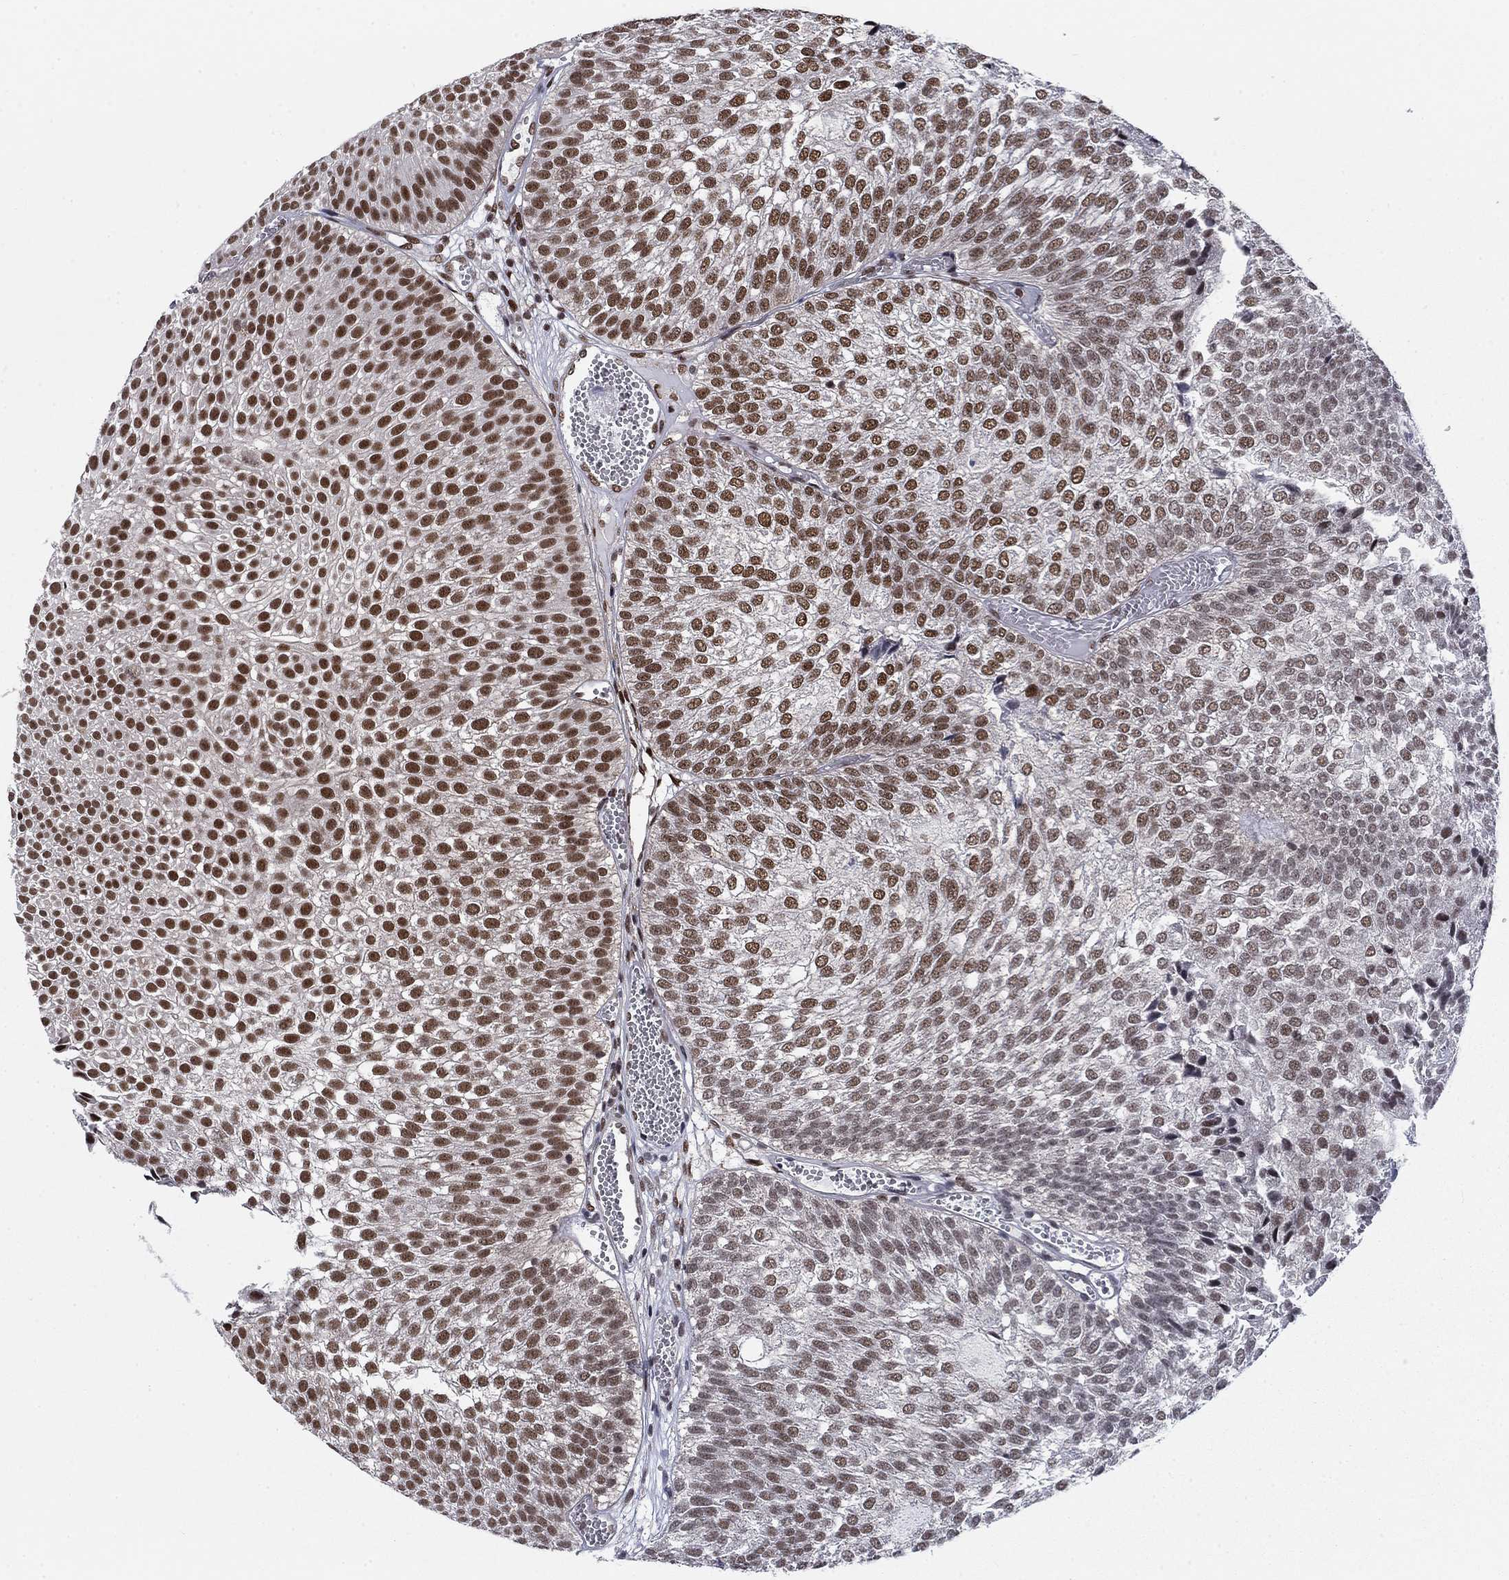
{"staining": {"intensity": "strong", "quantity": "25%-75%", "location": "nuclear"}, "tissue": "urothelial cancer", "cell_type": "Tumor cells", "image_type": "cancer", "snomed": [{"axis": "morphology", "description": "Urothelial carcinoma, Low grade"}, {"axis": "topography", "description": "Urinary bladder"}], "caption": "Protein expression analysis of low-grade urothelial carcinoma demonstrates strong nuclear expression in about 25%-75% of tumor cells. (DAB (3,3'-diaminobenzidine) IHC, brown staining for protein, blue staining for nuclei).", "gene": "RPRD1B", "patient": {"sex": "male", "age": 52}}